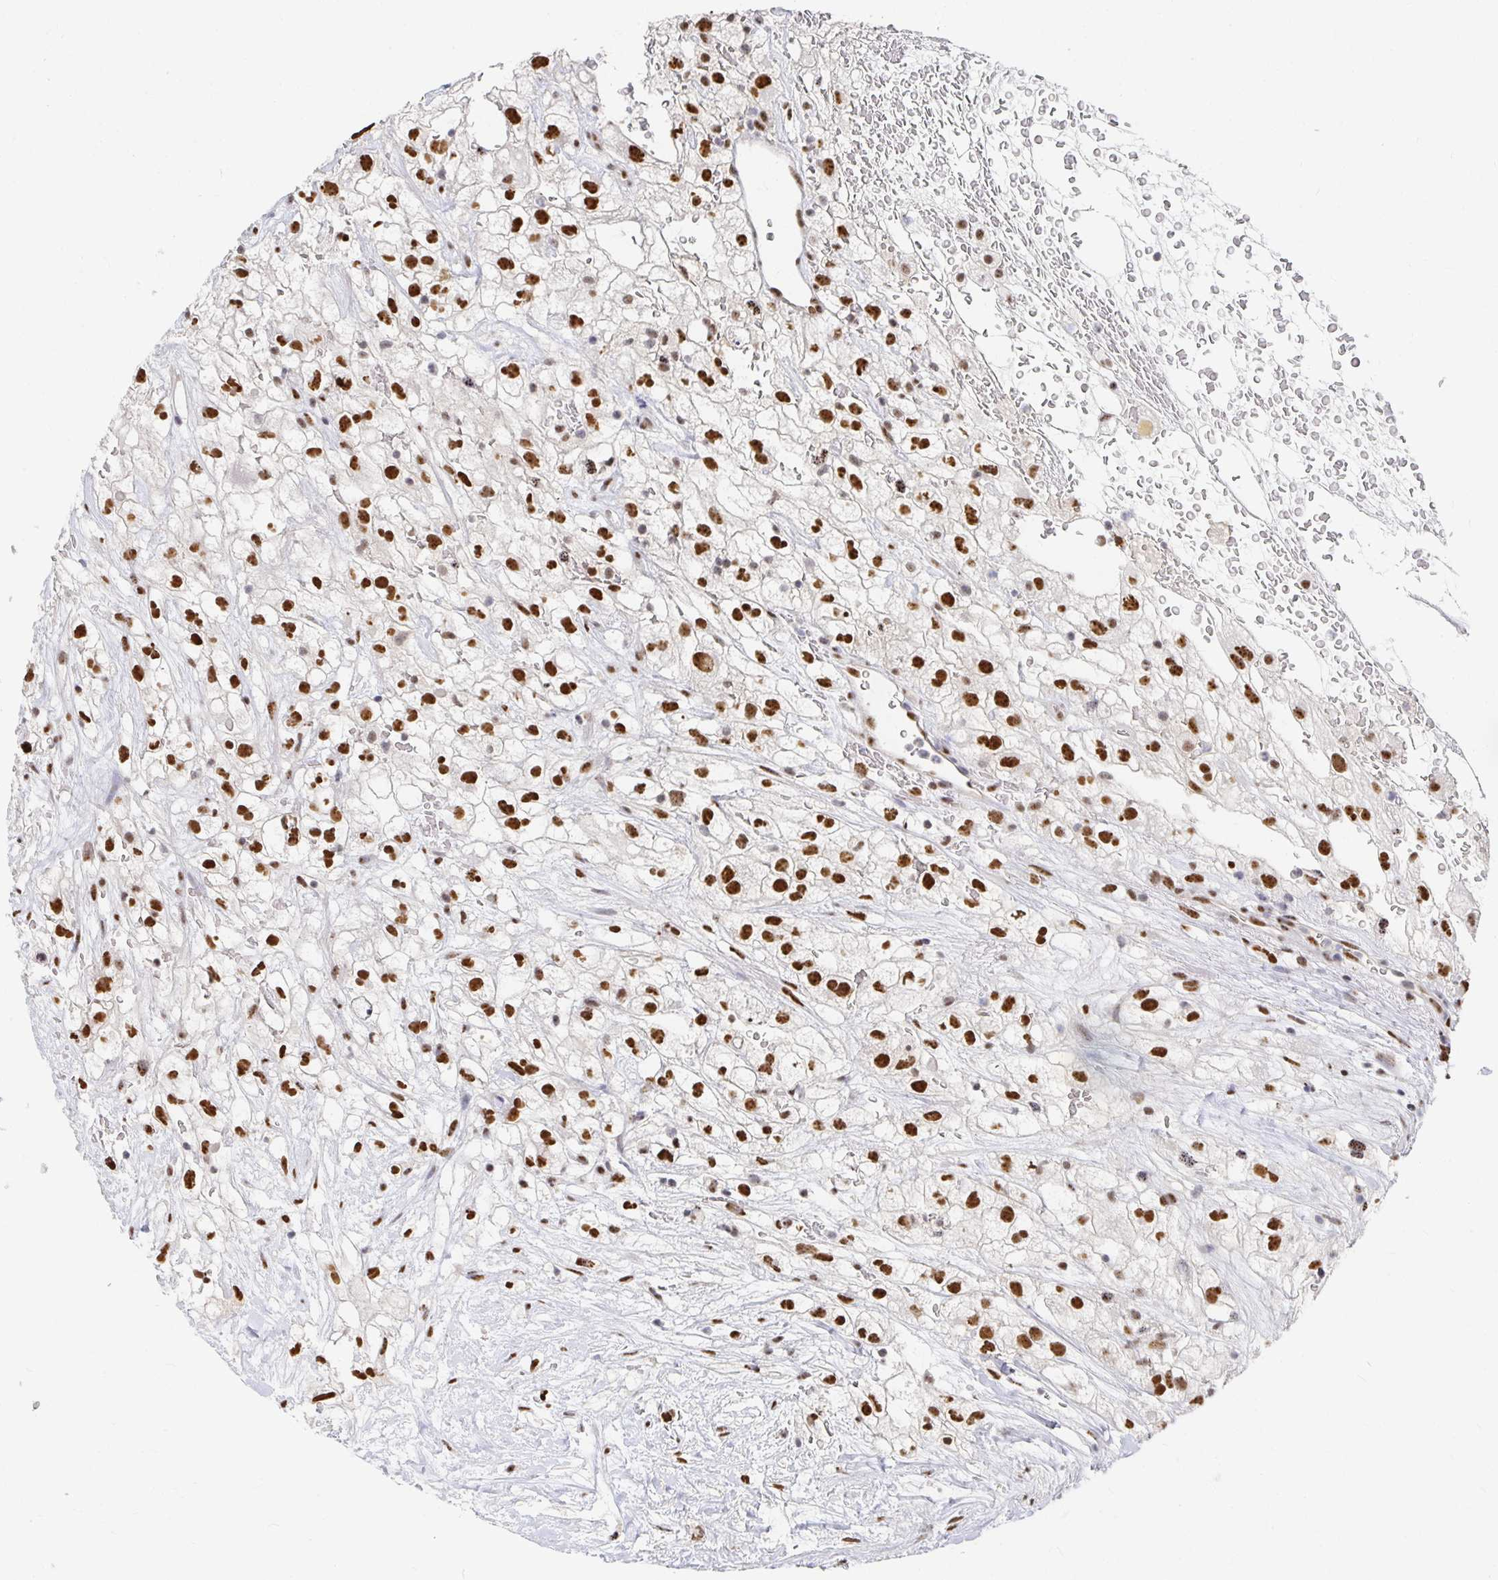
{"staining": {"intensity": "strong", "quantity": "25%-75%", "location": "nuclear"}, "tissue": "renal cancer", "cell_type": "Tumor cells", "image_type": "cancer", "snomed": [{"axis": "morphology", "description": "Adenocarcinoma, NOS"}, {"axis": "topography", "description": "Kidney"}], "caption": "IHC of renal cancer (adenocarcinoma) exhibits high levels of strong nuclear expression in approximately 25%-75% of tumor cells.", "gene": "CLIC3", "patient": {"sex": "male", "age": 59}}